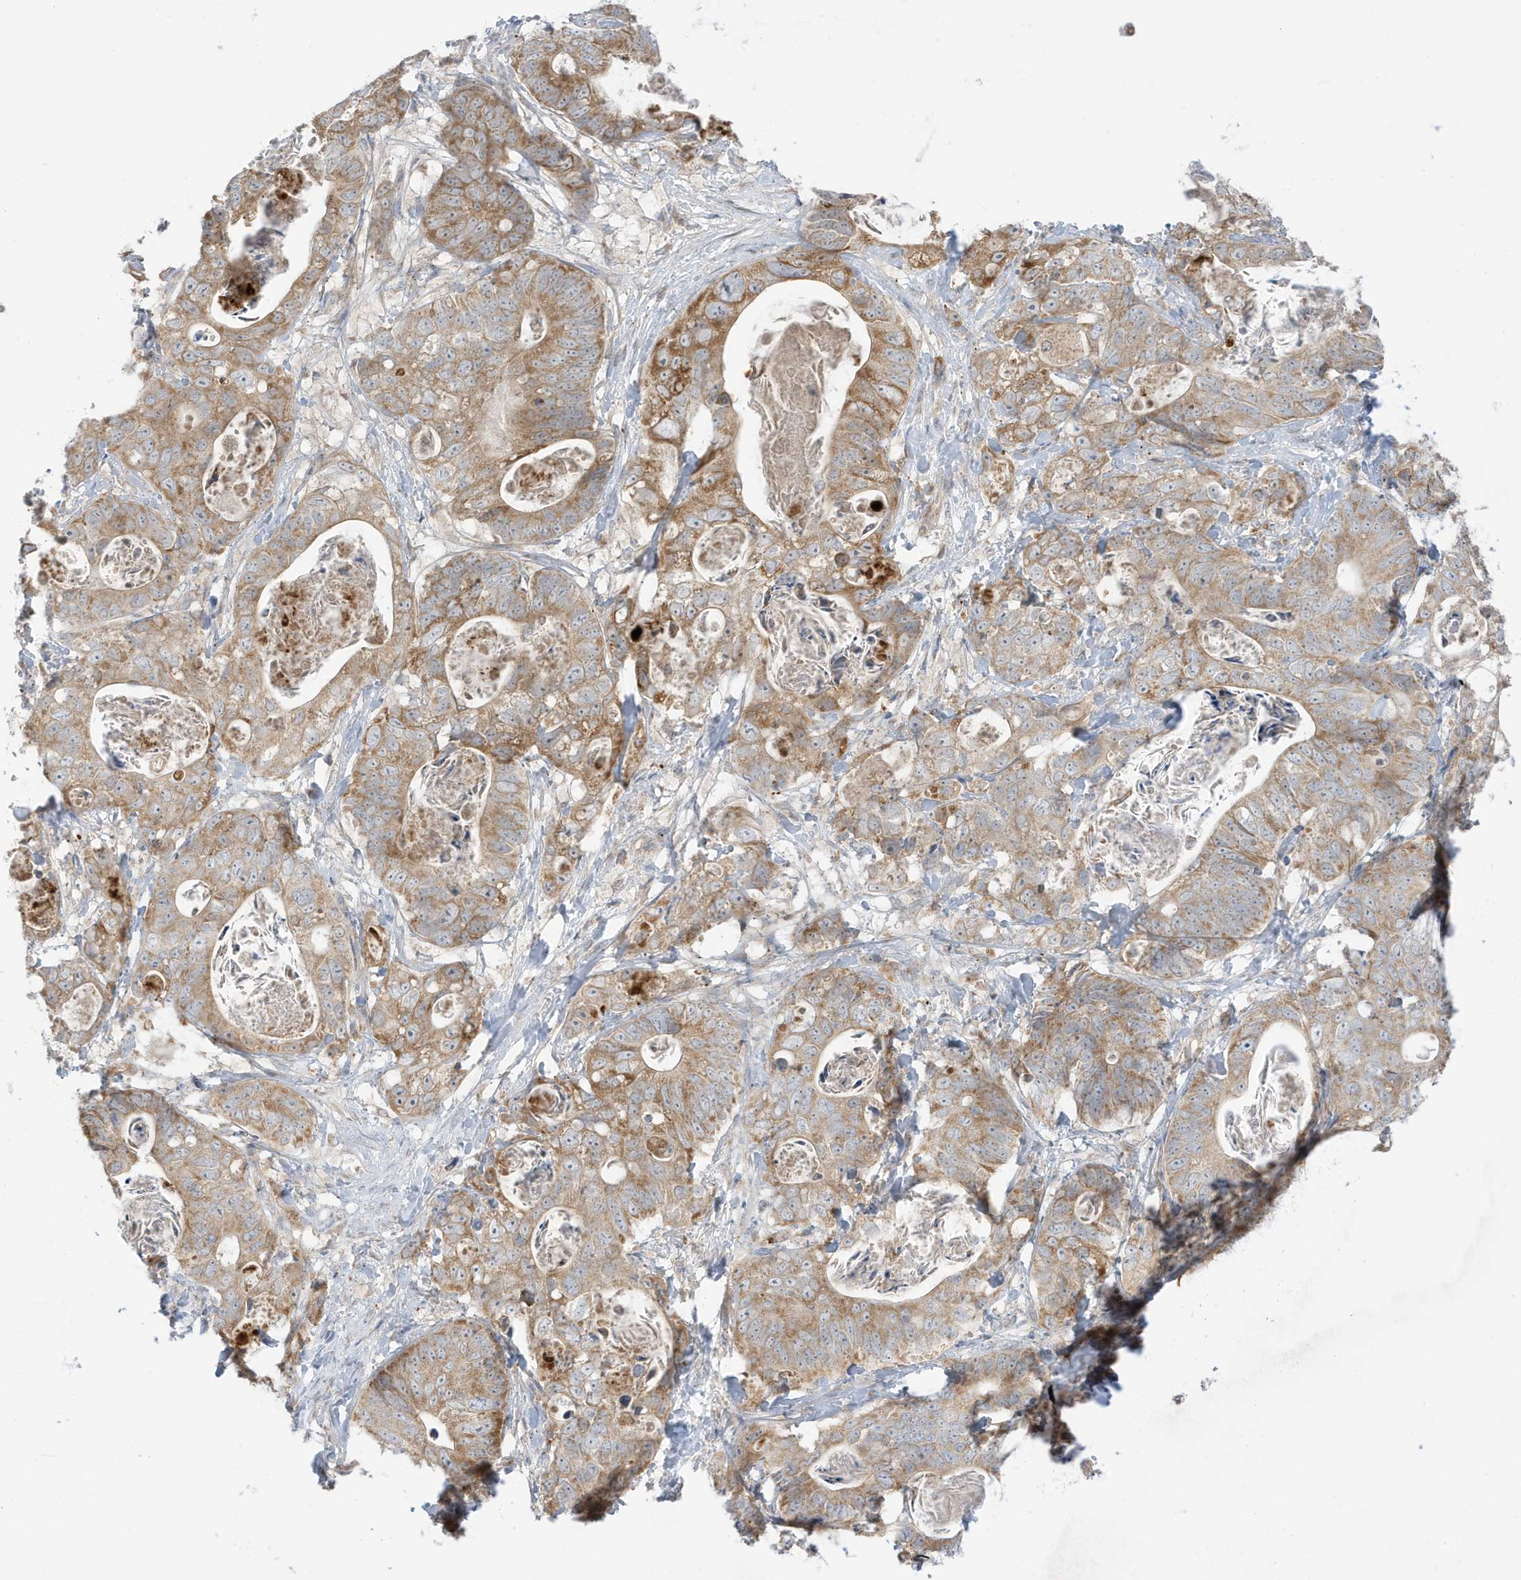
{"staining": {"intensity": "moderate", "quantity": ">75%", "location": "cytoplasmic/membranous"}, "tissue": "stomach cancer", "cell_type": "Tumor cells", "image_type": "cancer", "snomed": [{"axis": "morphology", "description": "Normal tissue, NOS"}, {"axis": "morphology", "description": "Adenocarcinoma, NOS"}, {"axis": "topography", "description": "Stomach"}], "caption": "Moderate cytoplasmic/membranous protein expression is appreciated in about >75% of tumor cells in stomach adenocarcinoma.", "gene": "NPPC", "patient": {"sex": "female", "age": 89}}